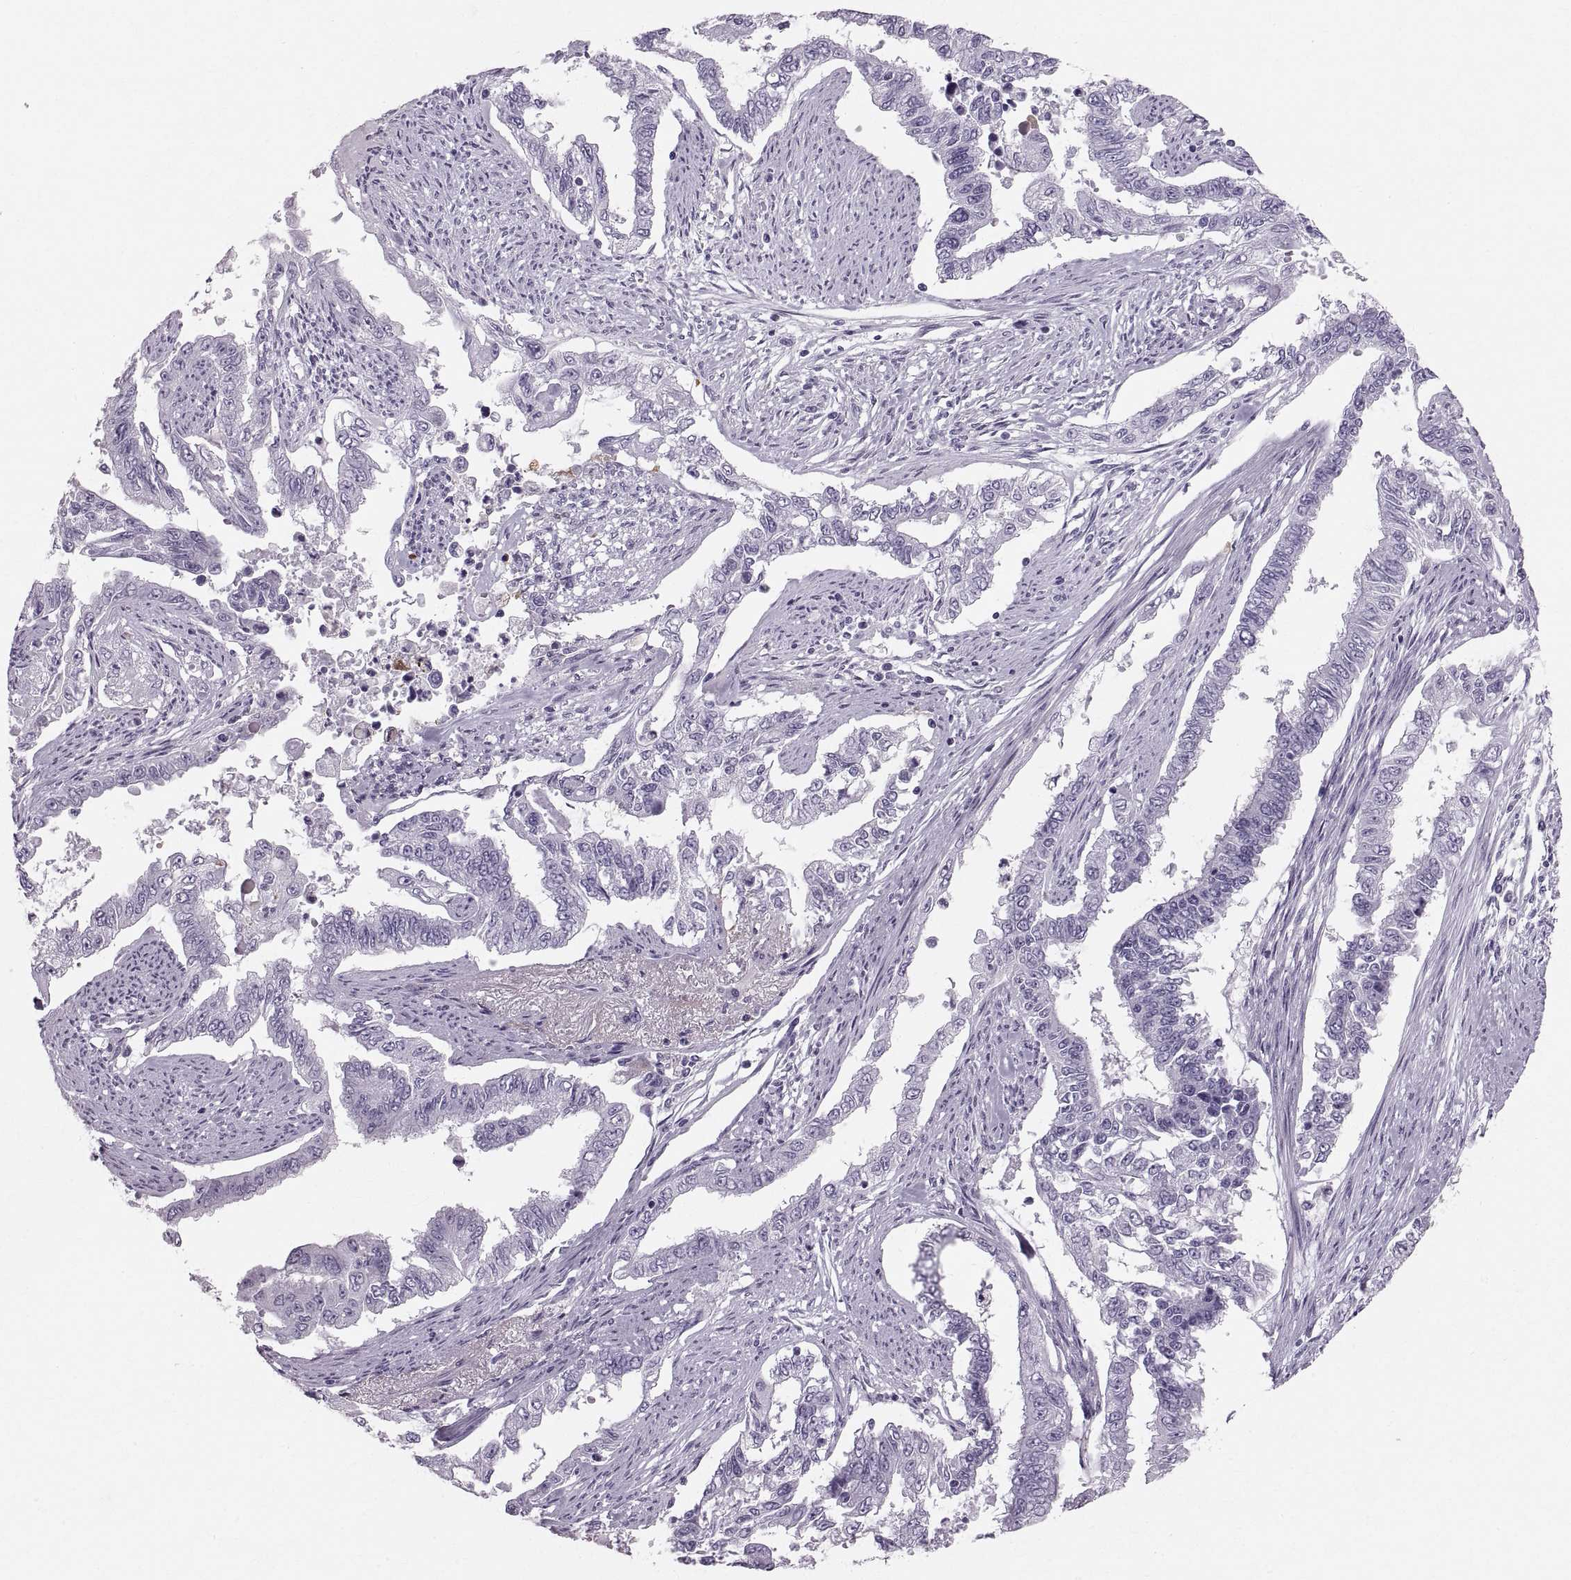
{"staining": {"intensity": "negative", "quantity": "none", "location": "none"}, "tissue": "endometrial cancer", "cell_type": "Tumor cells", "image_type": "cancer", "snomed": [{"axis": "morphology", "description": "Adenocarcinoma, NOS"}, {"axis": "topography", "description": "Uterus"}], "caption": "A micrograph of human endometrial cancer is negative for staining in tumor cells.", "gene": "SLC22A6", "patient": {"sex": "female", "age": 59}}